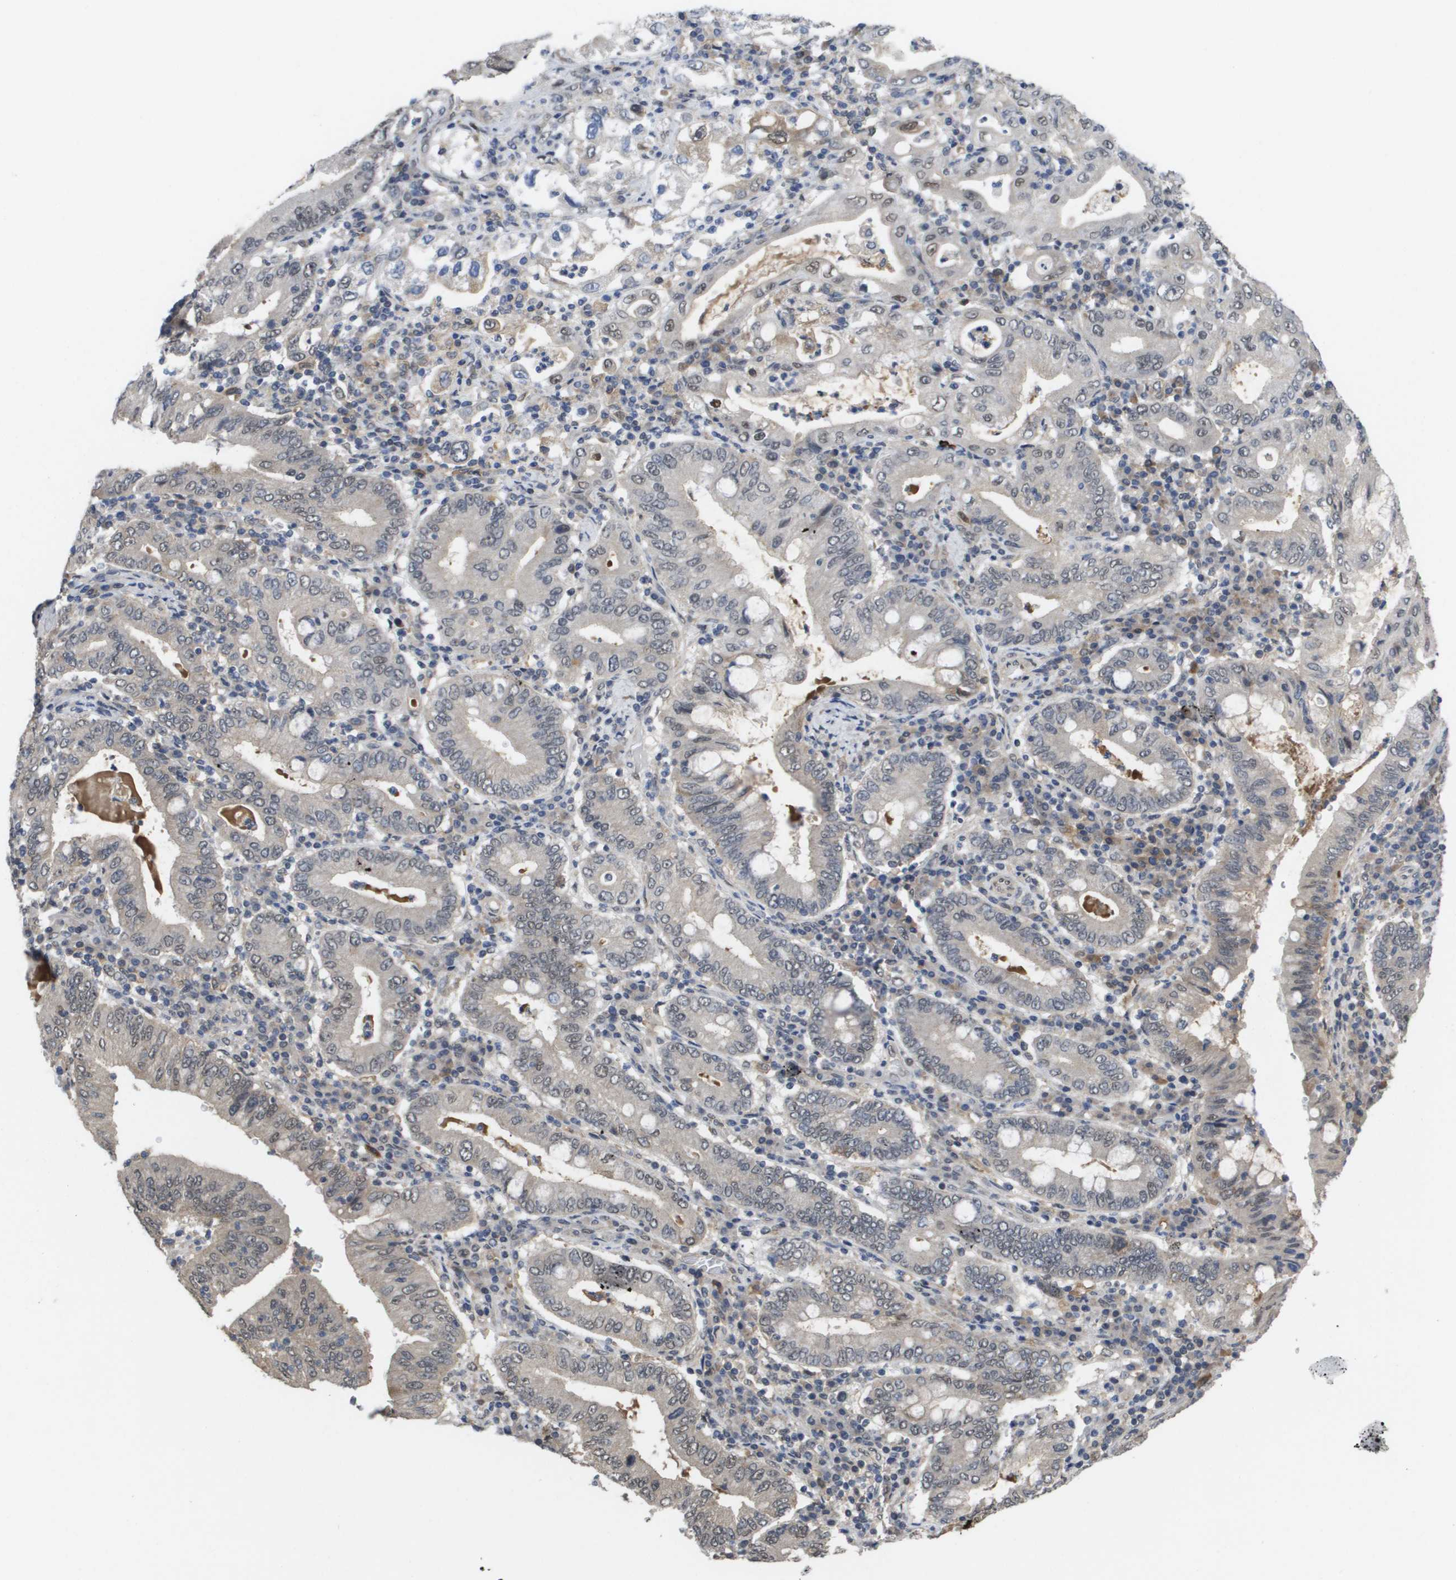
{"staining": {"intensity": "weak", "quantity": "<25%", "location": "nuclear"}, "tissue": "stomach cancer", "cell_type": "Tumor cells", "image_type": "cancer", "snomed": [{"axis": "morphology", "description": "Normal tissue, NOS"}, {"axis": "morphology", "description": "Adenocarcinoma, NOS"}, {"axis": "topography", "description": "Esophagus"}, {"axis": "topography", "description": "Stomach, upper"}, {"axis": "topography", "description": "Peripheral nerve tissue"}], "caption": "Immunohistochemistry image of human stomach cancer stained for a protein (brown), which shows no positivity in tumor cells. Nuclei are stained in blue.", "gene": "AMBRA1", "patient": {"sex": "male", "age": 62}}